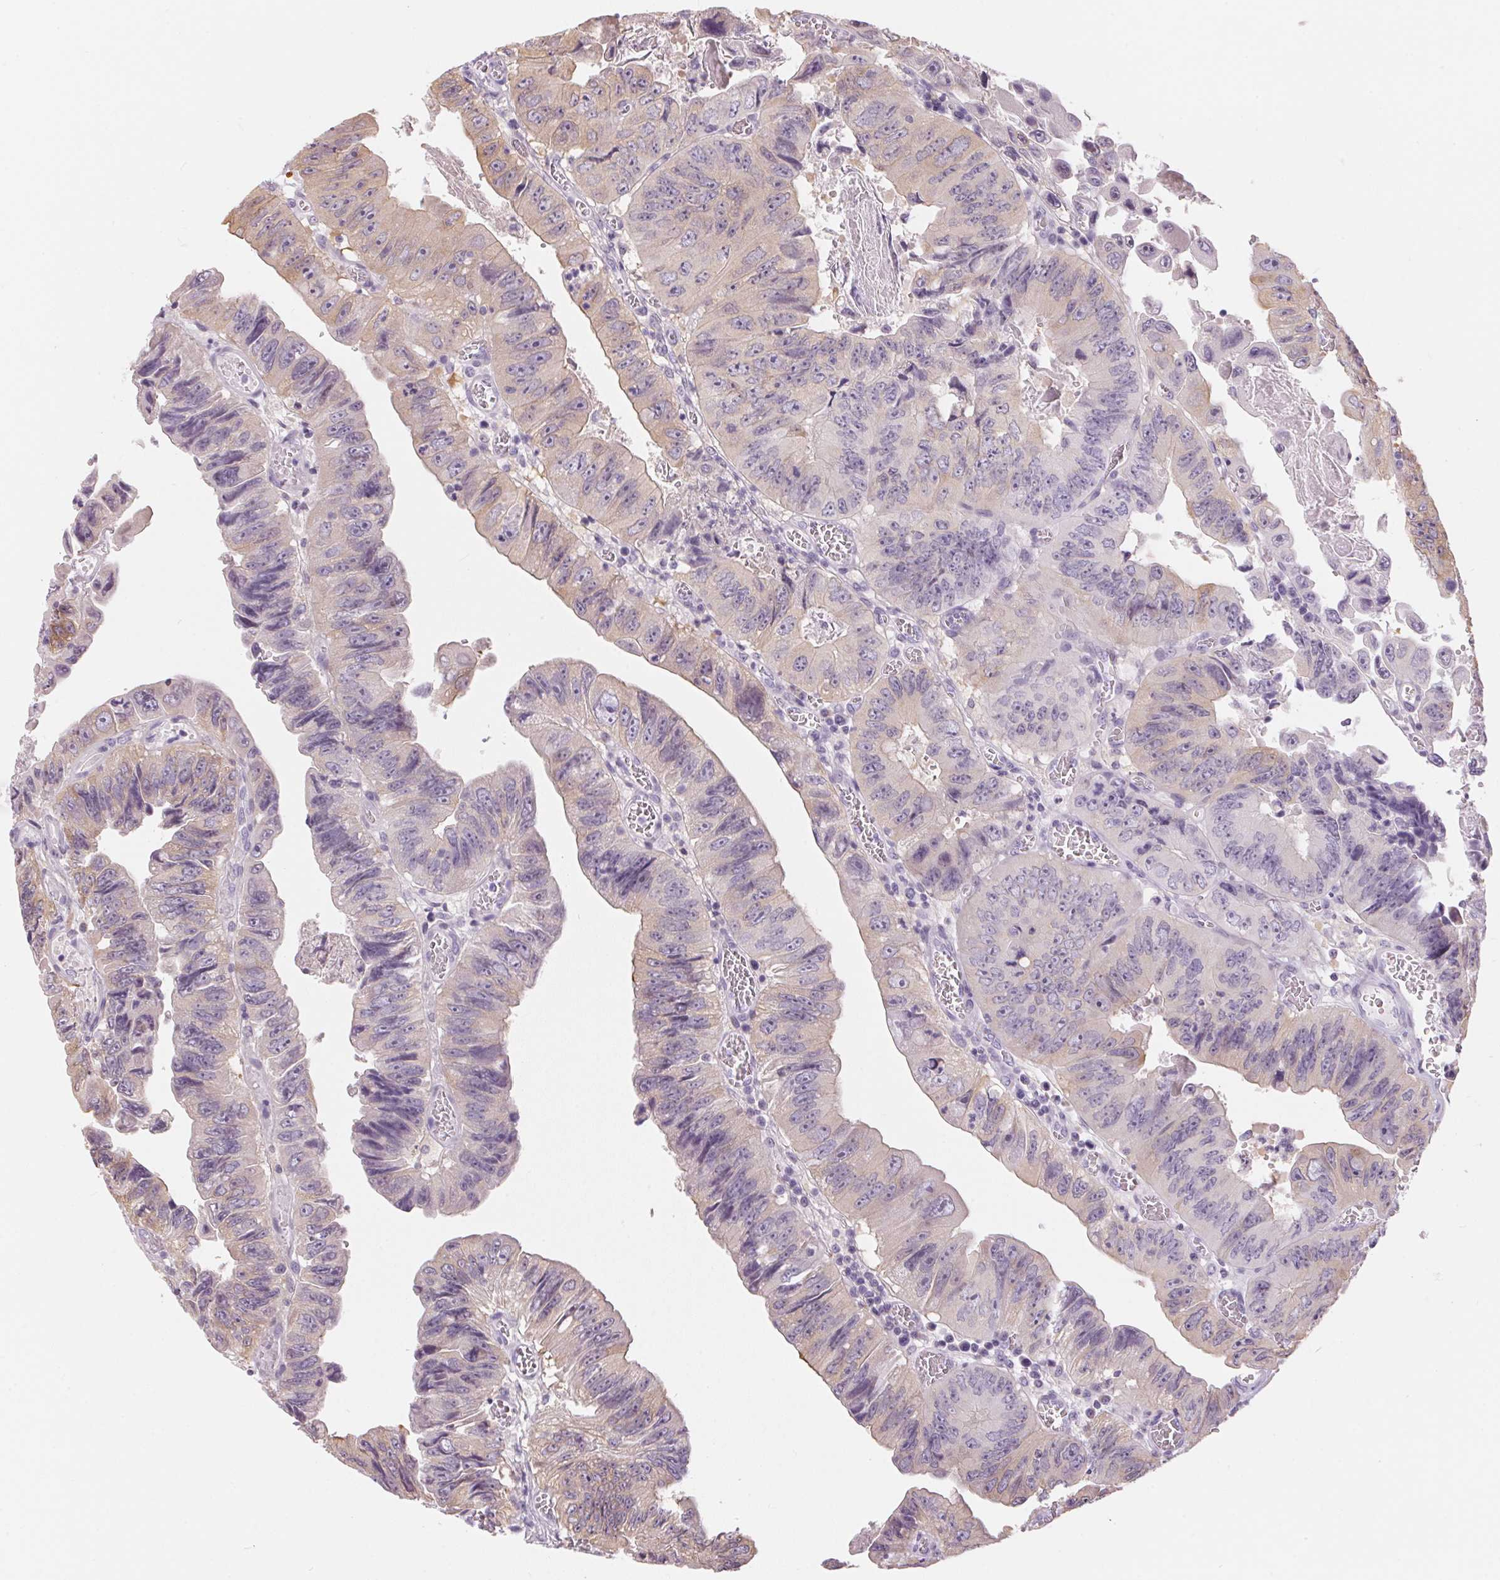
{"staining": {"intensity": "weak", "quantity": "<25%", "location": "cytoplasmic/membranous"}, "tissue": "colorectal cancer", "cell_type": "Tumor cells", "image_type": "cancer", "snomed": [{"axis": "morphology", "description": "Adenocarcinoma, NOS"}, {"axis": "topography", "description": "Colon"}], "caption": "An immunohistochemistry (IHC) micrograph of adenocarcinoma (colorectal) is shown. There is no staining in tumor cells of adenocarcinoma (colorectal).", "gene": "CADPS", "patient": {"sex": "female", "age": 84}}